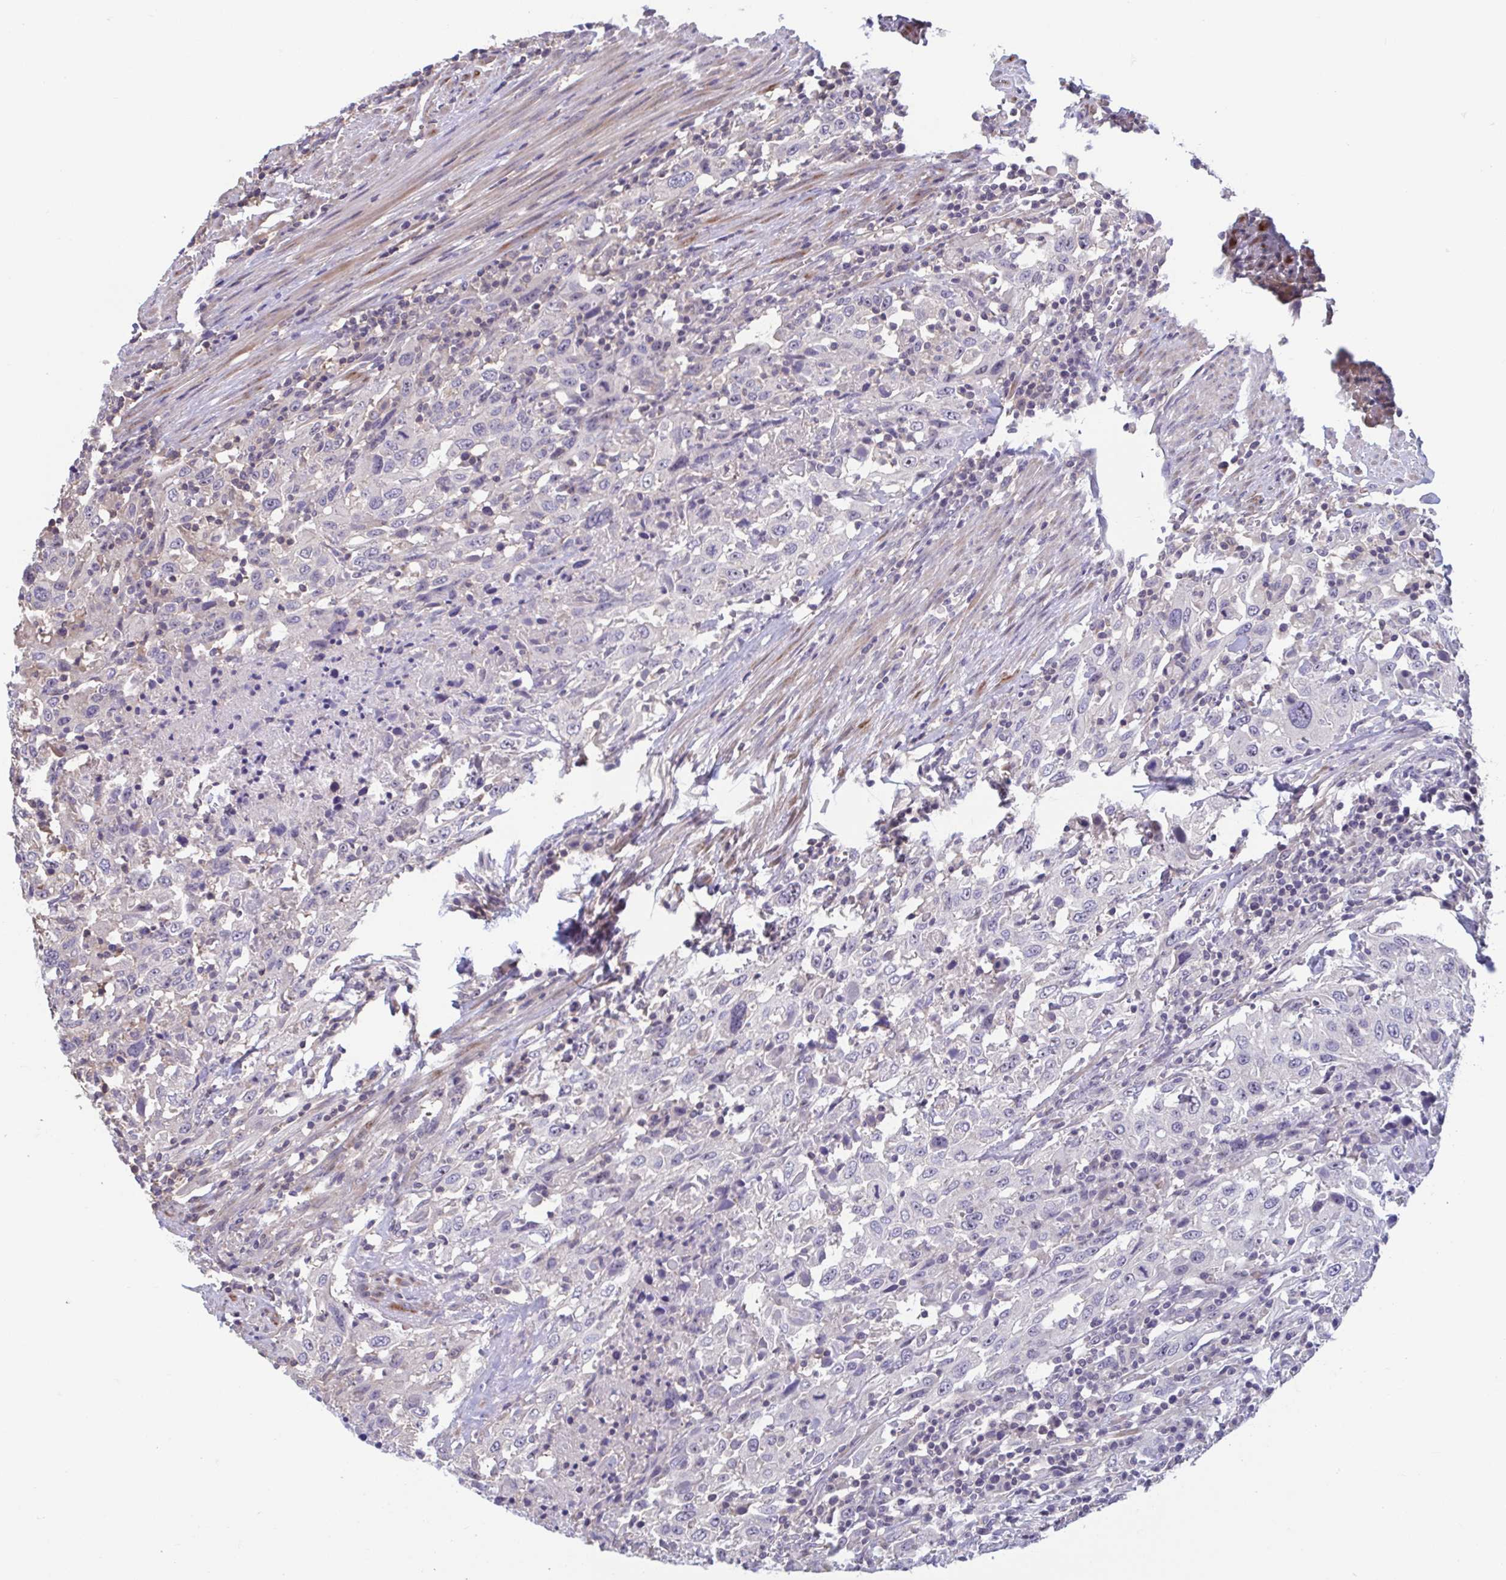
{"staining": {"intensity": "negative", "quantity": "none", "location": "none"}, "tissue": "urothelial cancer", "cell_type": "Tumor cells", "image_type": "cancer", "snomed": [{"axis": "morphology", "description": "Urothelial carcinoma, High grade"}, {"axis": "topography", "description": "Urinary bladder"}], "caption": "Immunohistochemical staining of human urothelial cancer demonstrates no significant positivity in tumor cells.", "gene": "LRRC38", "patient": {"sex": "male", "age": 61}}